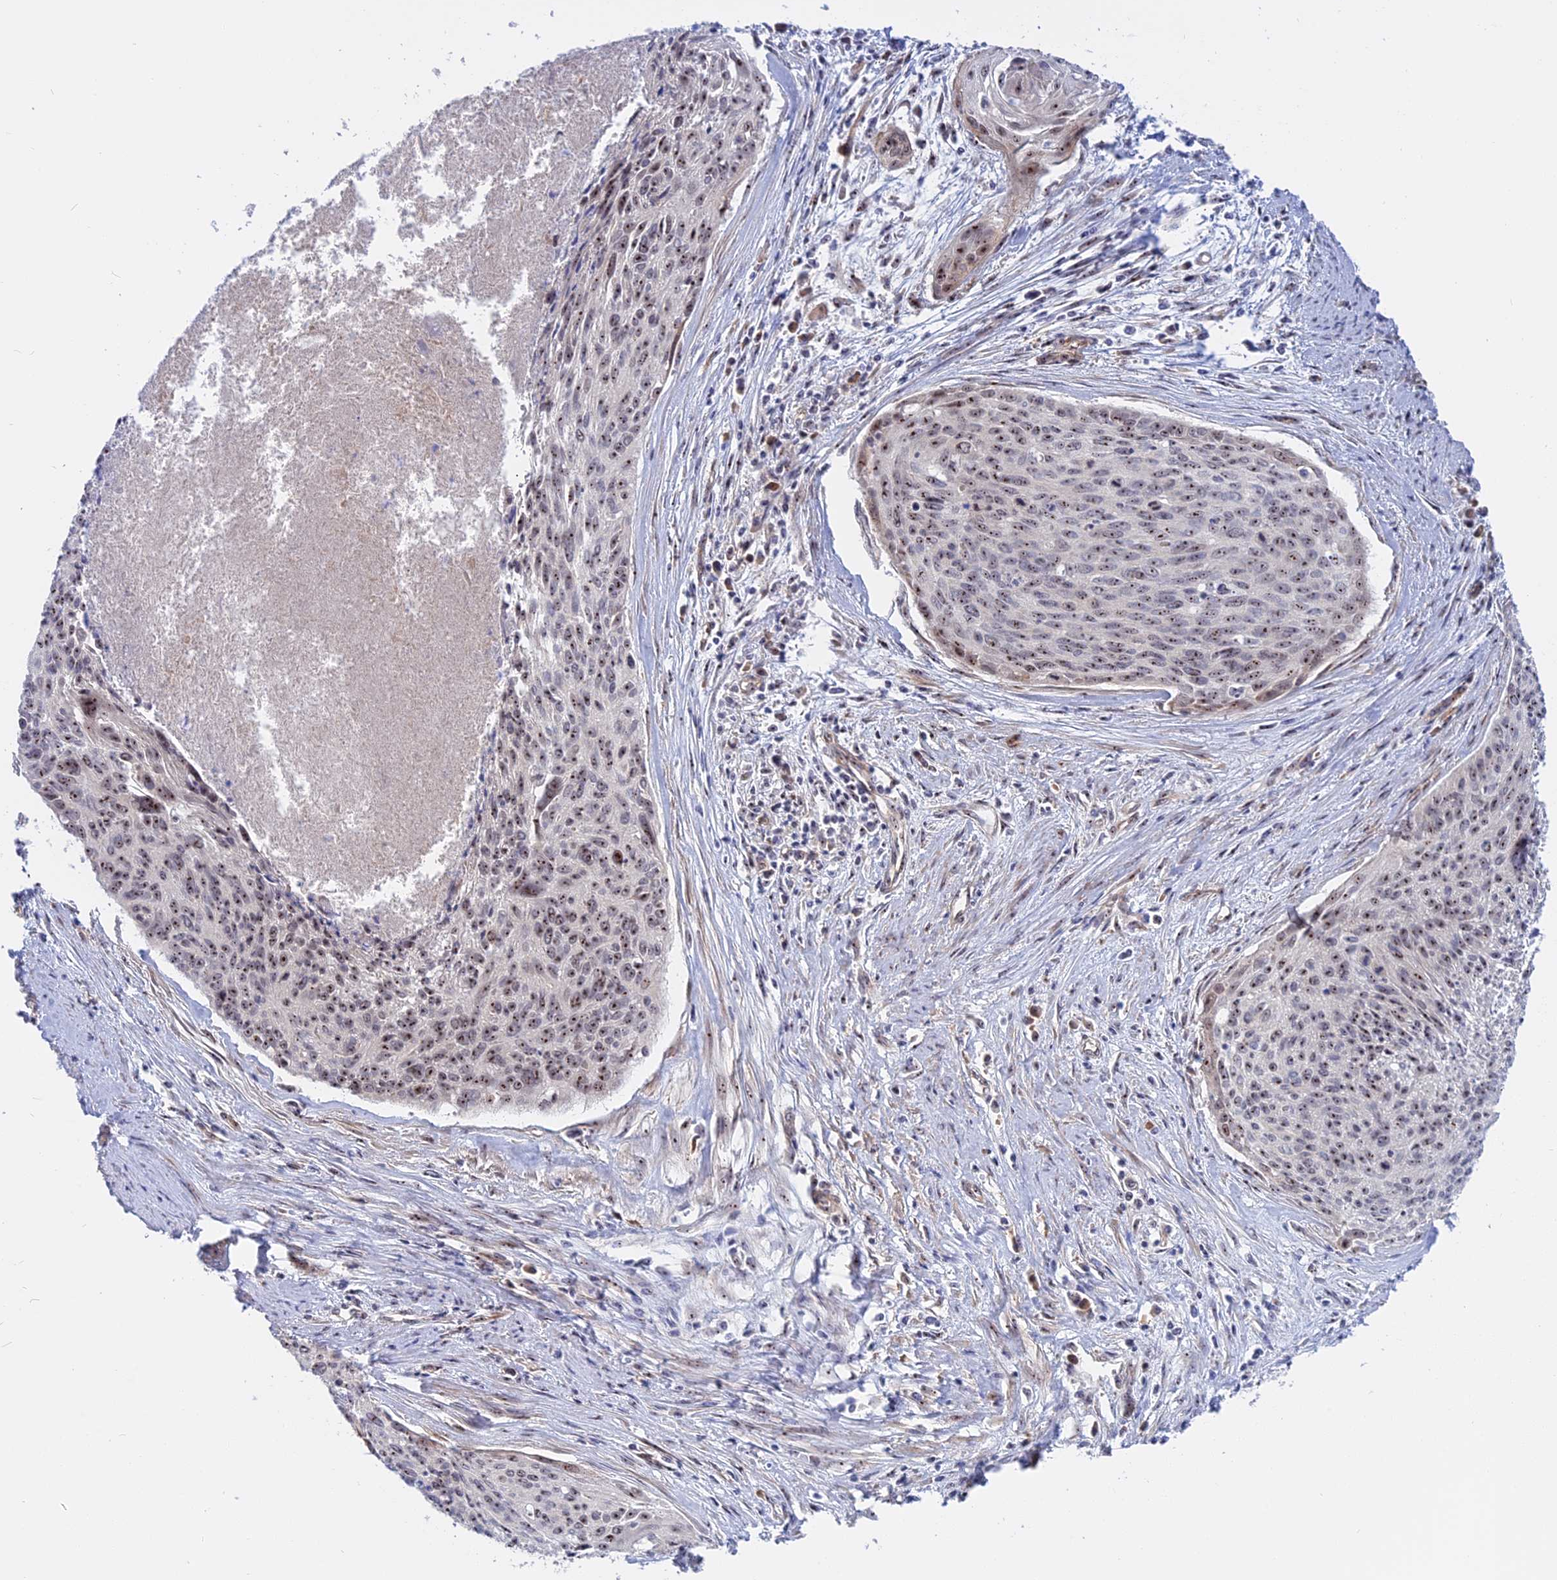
{"staining": {"intensity": "moderate", "quantity": ">75%", "location": "nuclear"}, "tissue": "cervical cancer", "cell_type": "Tumor cells", "image_type": "cancer", "snomed": [{"axis": "morphology", "description": "Squamous cell carcinoma, NOS"}, {"axis": "topography", "description": "Cervix"}], "caption": "IHC photomicrograph of neoplastic tissue: cervical cancer (squamous cell carcinoma) stained using IHC exhibits medium levels of moderate protein expression localized specifically in the nuclear of tumor cells, appearing as a nuclear brown color.", "gene": "DBNDD1", "patient": {"sex": "female", "age": 55}}